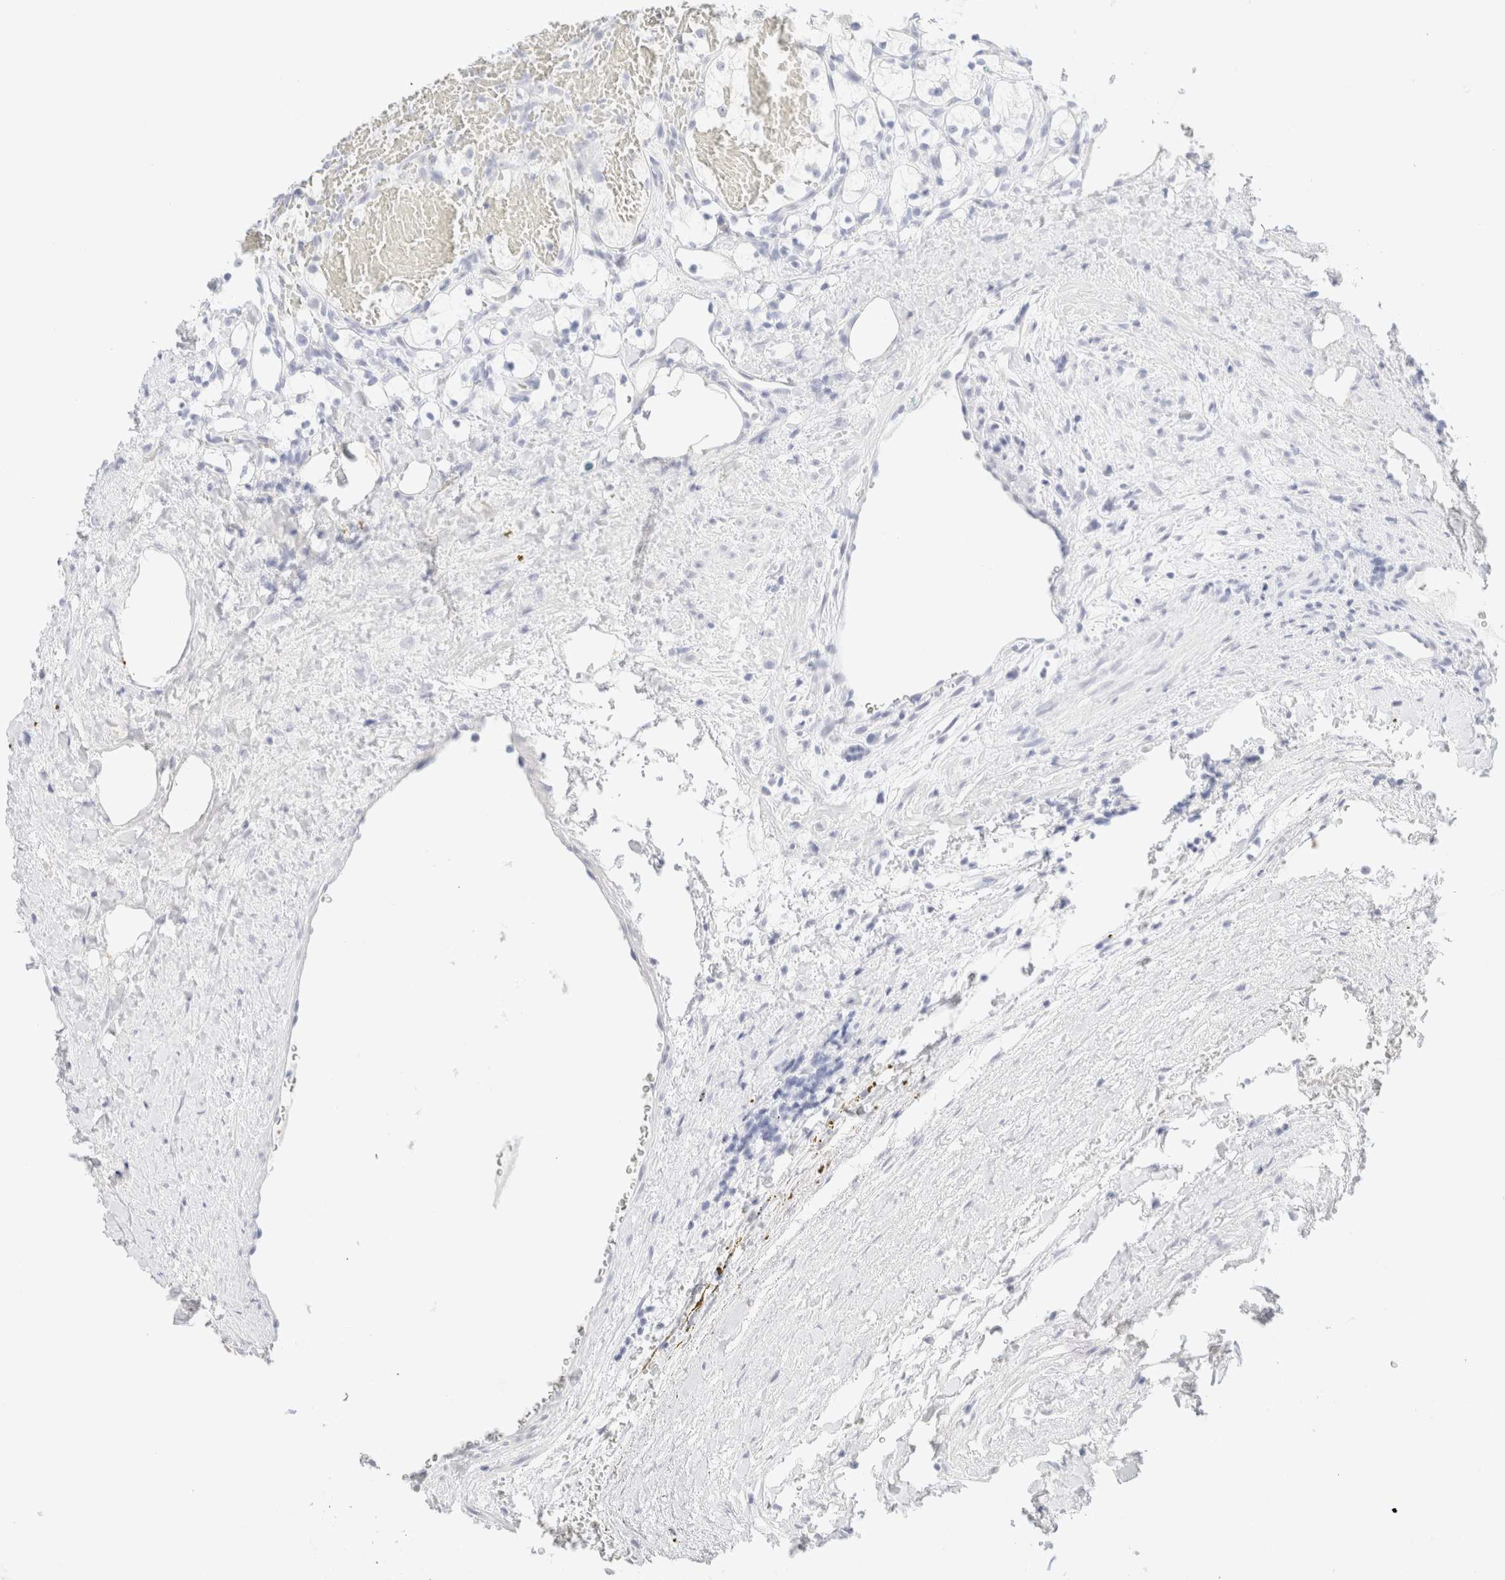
{"staining": {"intensity": "negative", "quantity": "none", "location": "none"}, "tissue": "renal cancer", "cell_type": "Tumor cells", "image_type": "cancer", "snomed": [{"axis": "morphology", "description": "Adenocarcinoma, NOS"}, {"axis": "topography", "description": "Kidney"}], "caption": "Tumor cells show no significant positivity in renal cancer (adenocarcinoma).", "gene": "KRT15", "patient": {"sex": "female", "age": 69}}